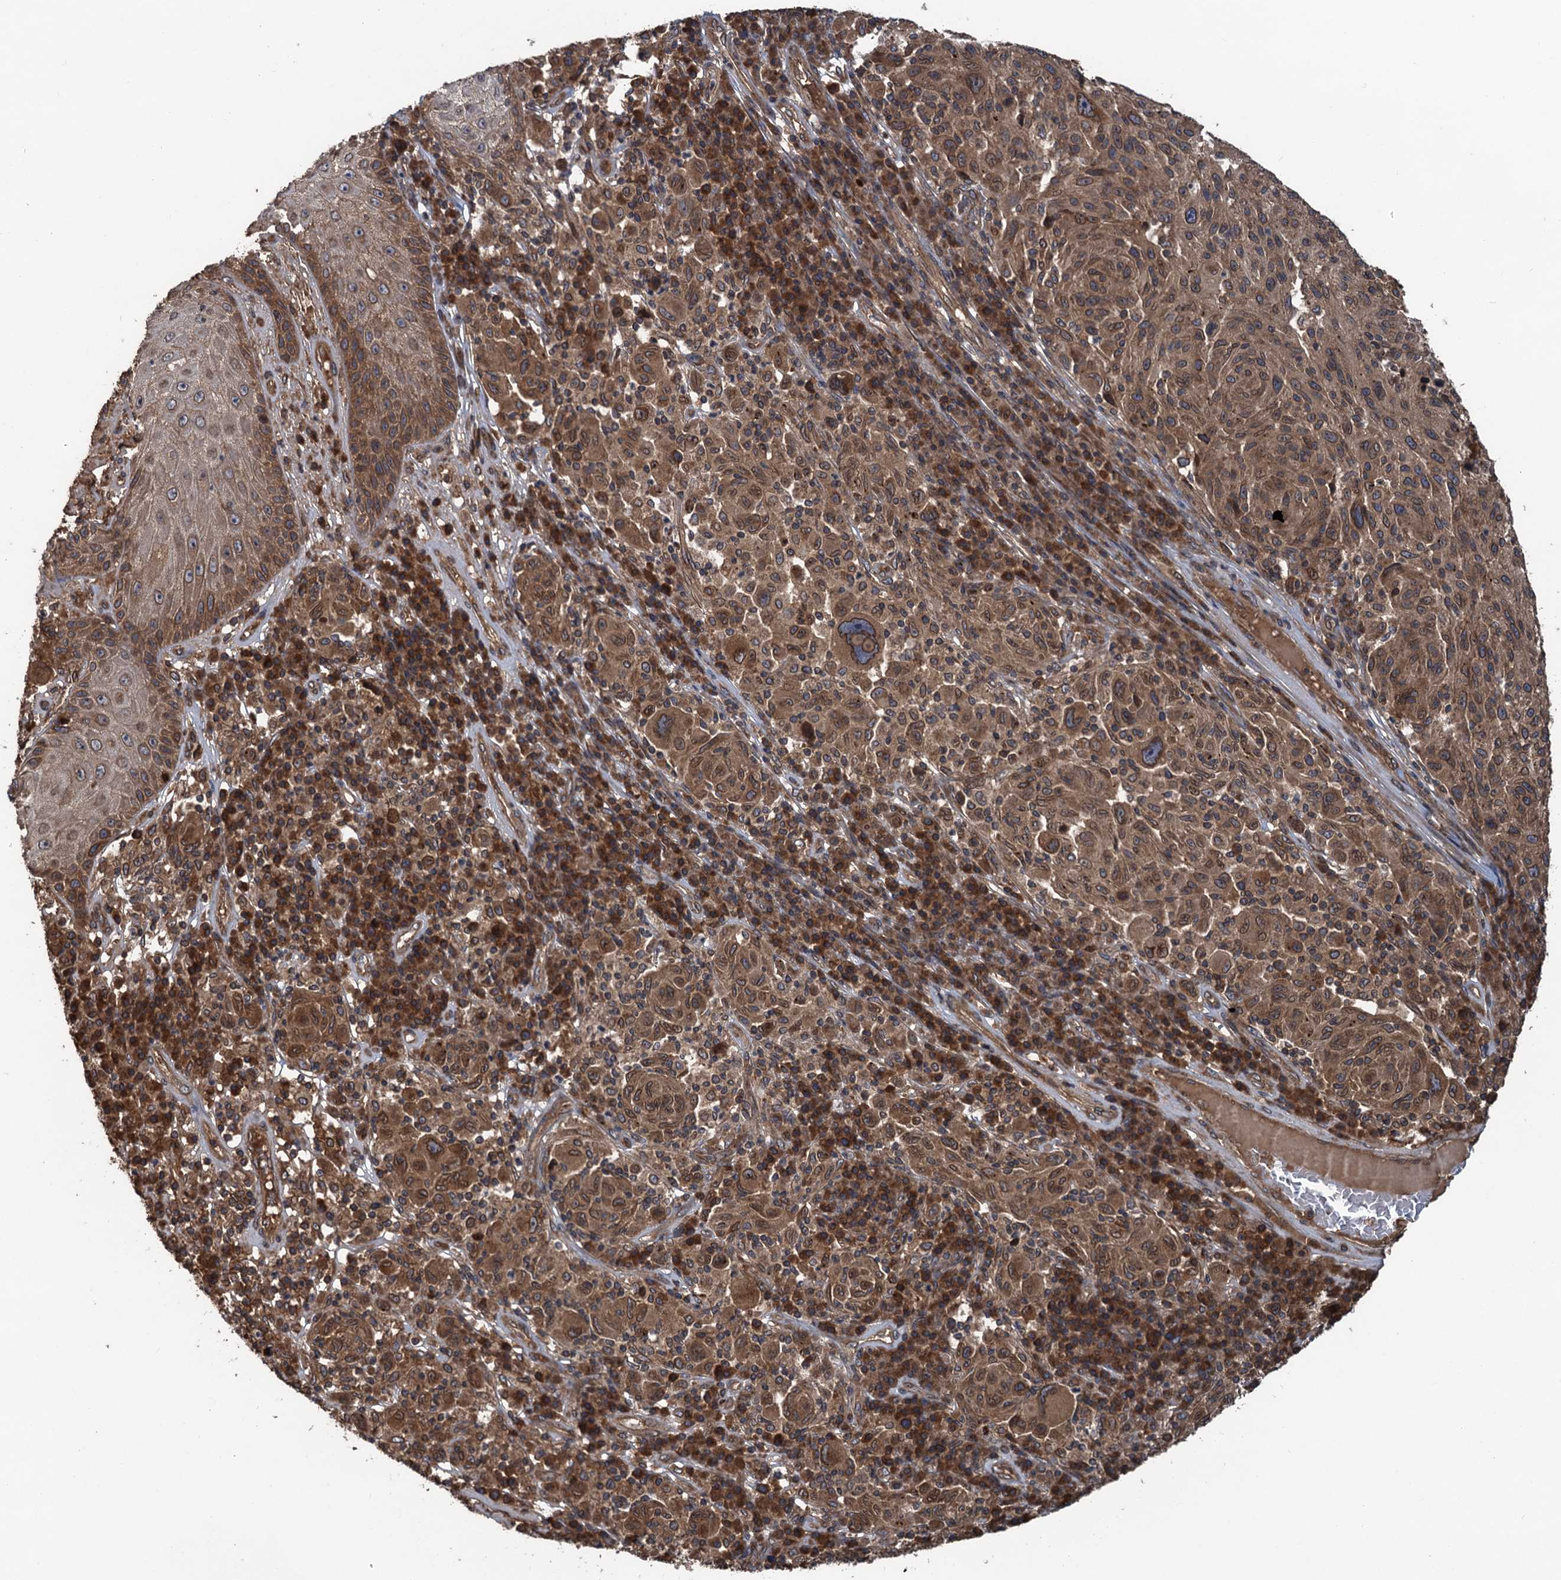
{"staining": {"intensity": "moderate", "quantity": ">75%", "location": "cytoplasmic/membranous,nuclear"}, "tissue": "melanoma", "cell_type": "Tumor cells", "image_type": "cancer", "snomed": [{"axis": "morphology", "description": "Malignant melanoma, NOS"}, {"axis": "topography", "description": "Skin"}], "caption": "This micrograph exhibits melanoma stained with immunohistochemistry to label a protein in brown. The cytoplasmic/membranous and nuclear of tumor cells show moderate positivity for the protein. Nuclei are counter-stained blue.", "gene": "GLE1", "patient": {"sex": "male", "age": 53}}